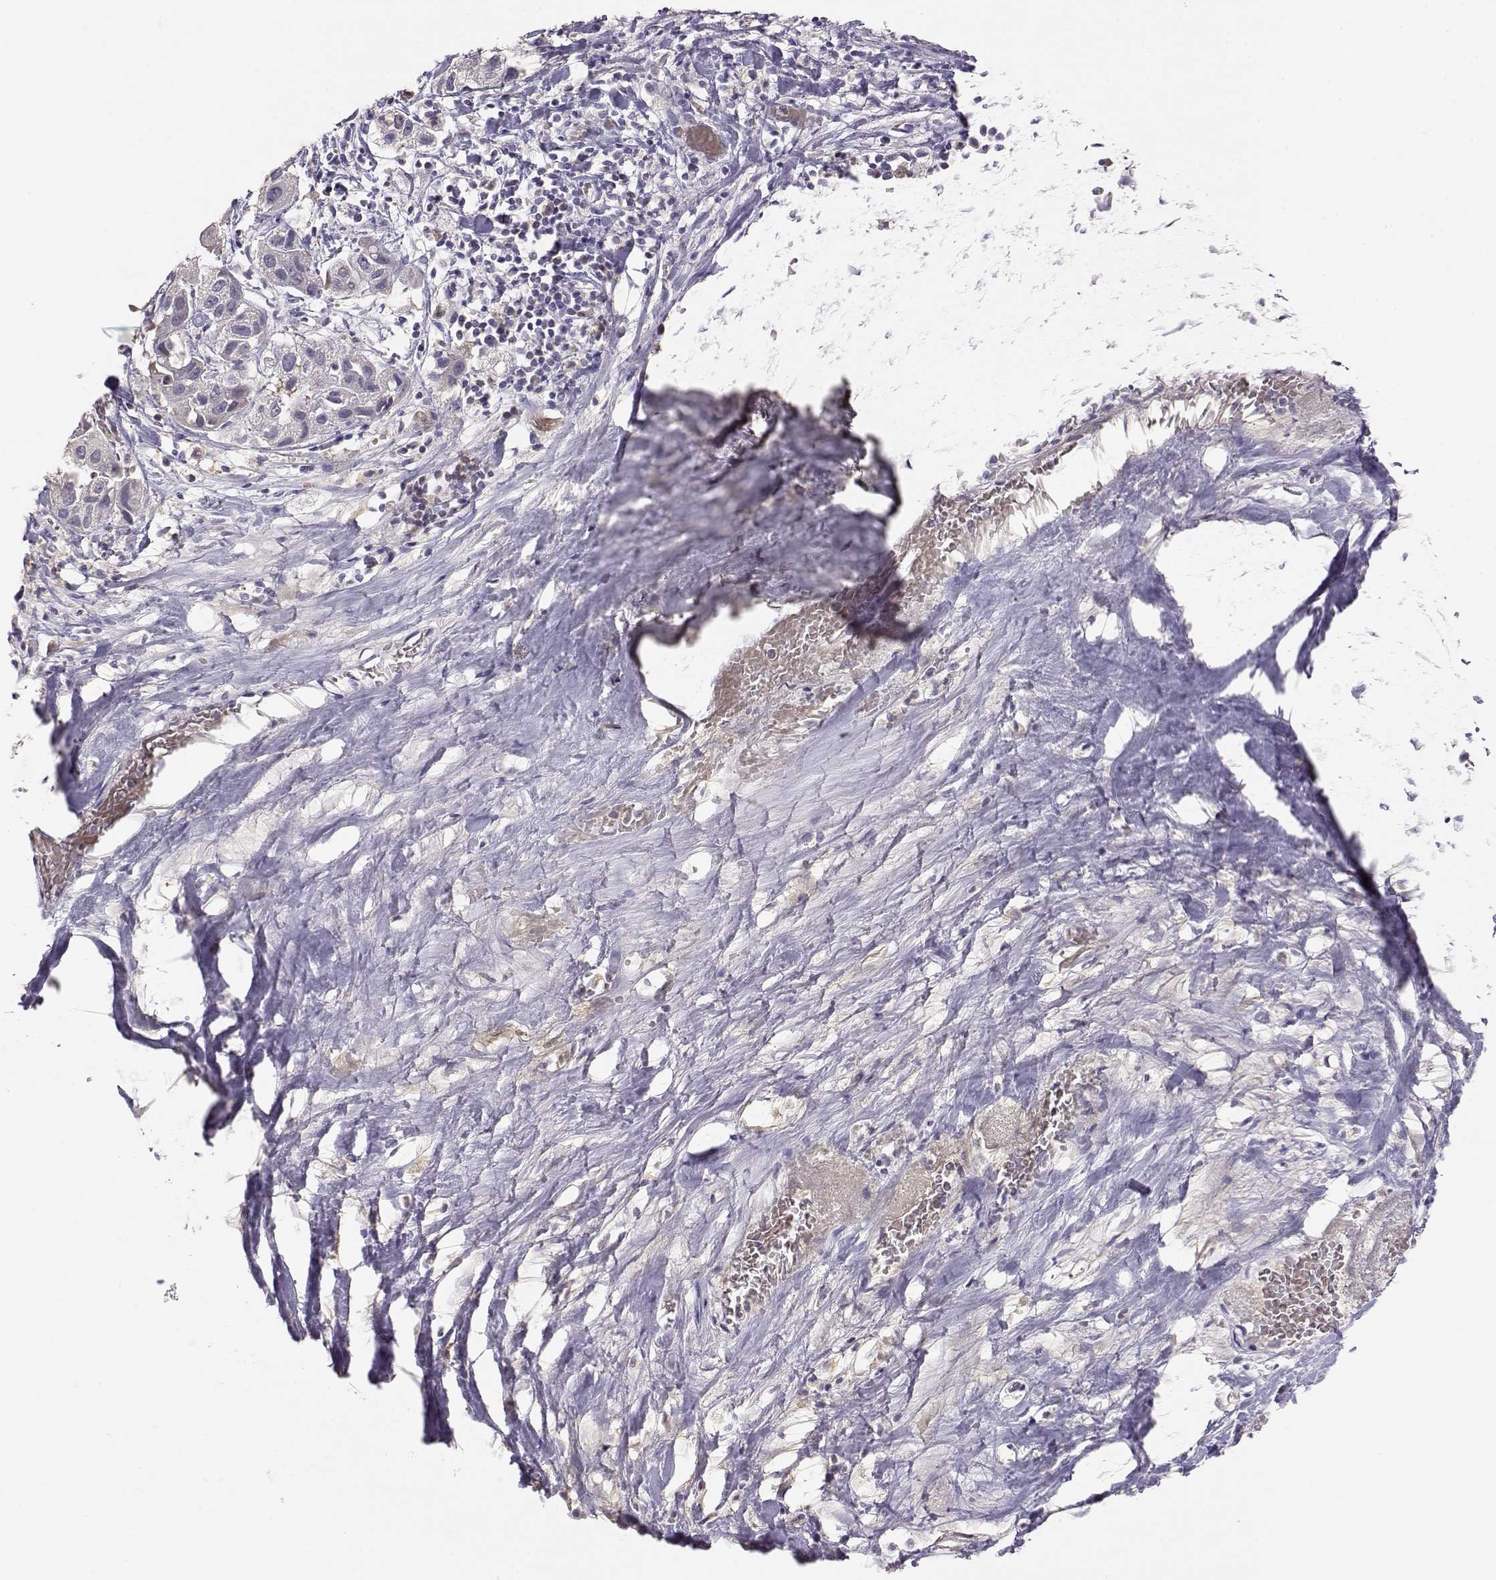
{"staining": {"intensity": "negative", "quantity": "none", "location": "none"}, "tissue": "liver cancer", "cell_type": "Tumor cells", "image_type": "cancer", "snomed": [{"axis": "morphology", "description": "Cholangiocarcinoma"}, {"axis": "topography", "description": "Liver"}], "caption": "Histopathology image shows no protein staining in tumor cells of liver cancer tissue.", "gene": "TACR1", "patient": {"sex": "female", "age": 52}}